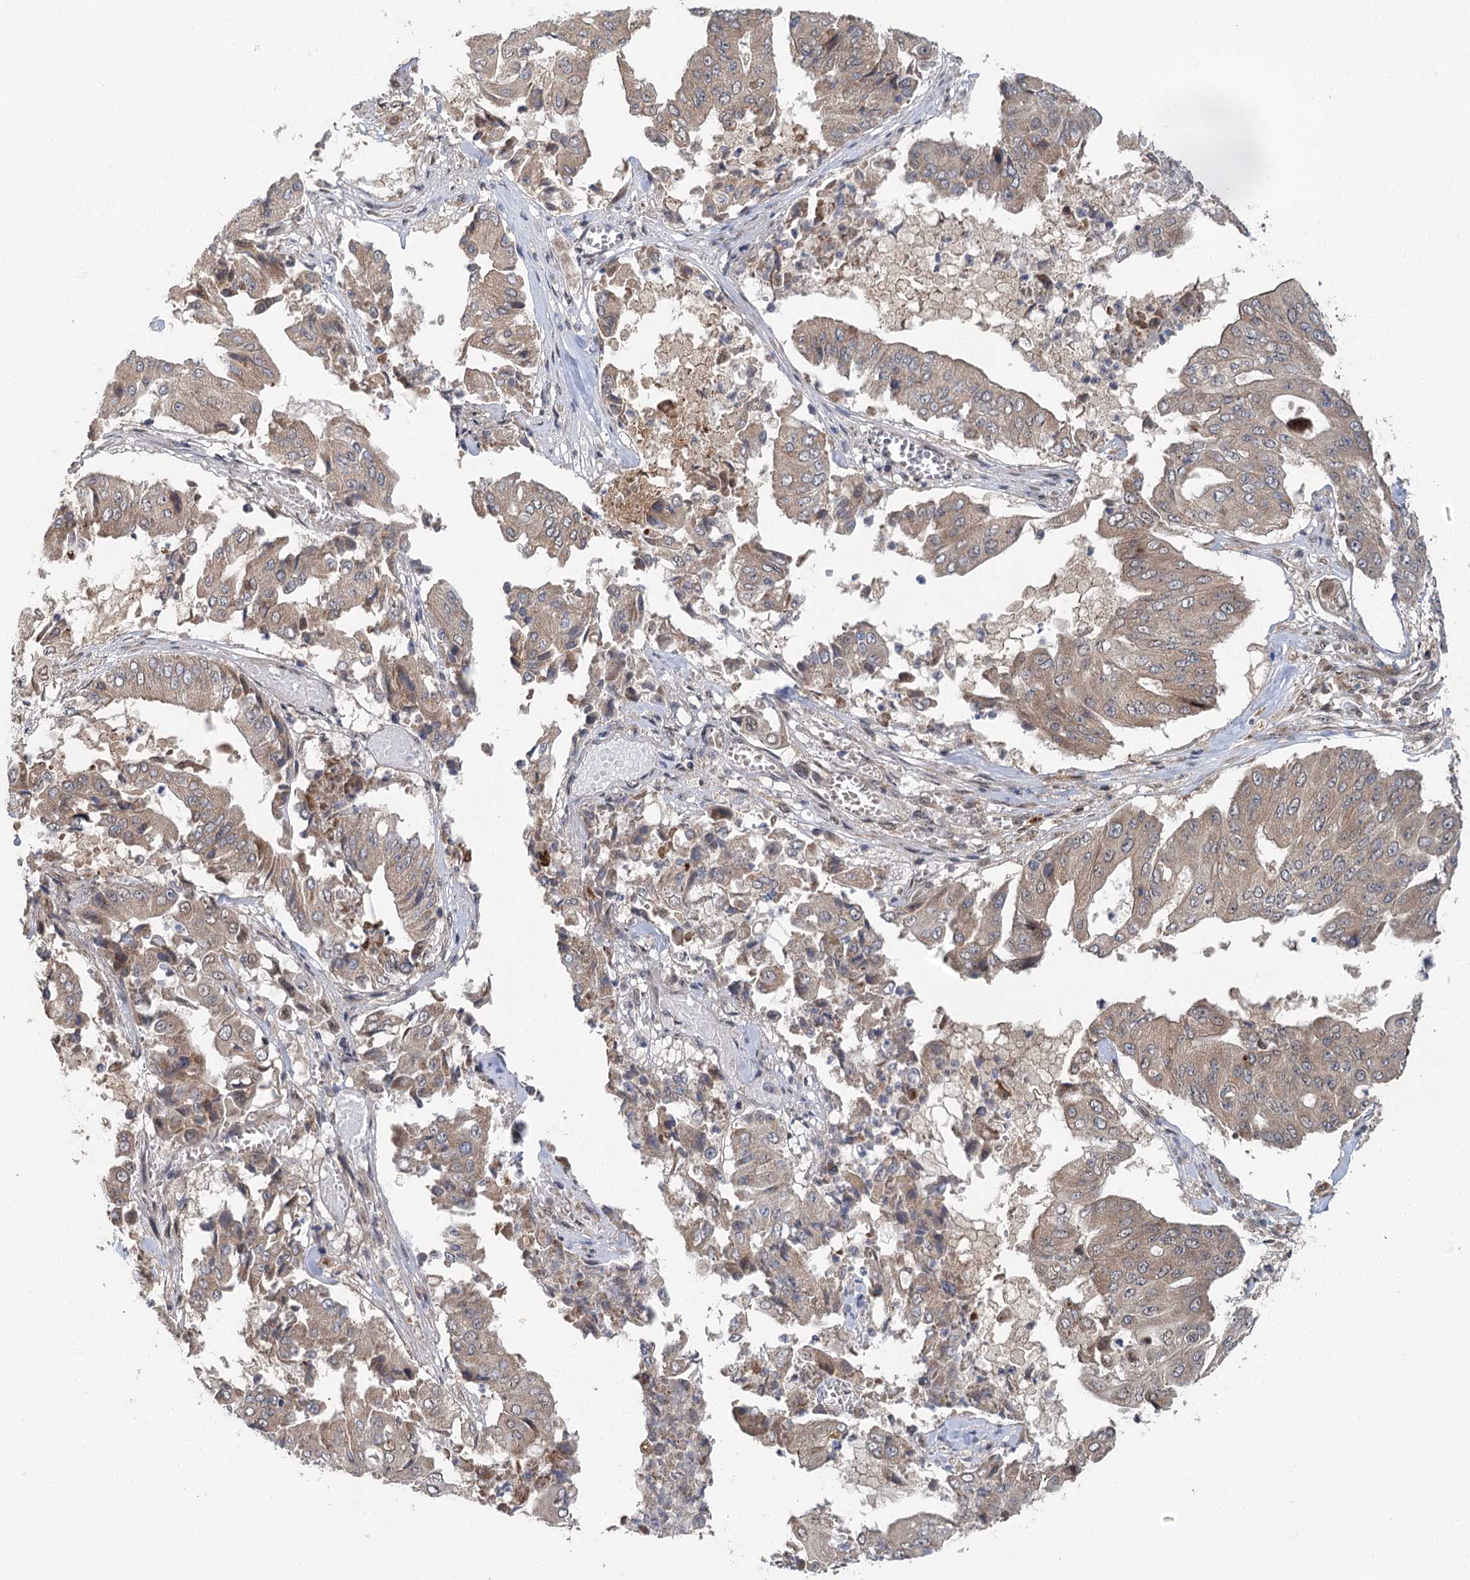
{"staining": {"intensity": "moderate", "quantity": "25%-75%", "location": "cytoplasmic/membranous"}, "tissue": "pancreatic cancer", "cell_type": "Tumor cells", "image_type": "cancer", "snomed": [{"axis": "morphology", "description": "Adenocarcinoma, NOS"}, {"axis": "topography", "description": "Pancreas"}], "caption": "The micrograph reveals a brown stain indicating the presence of a protein in the cytoplasmic/membranous of tumor cells in pancreatic cancer (adenocarcinoma).", "gene": "C12orf4", "patient": {"sex": "female", "age": 77}}